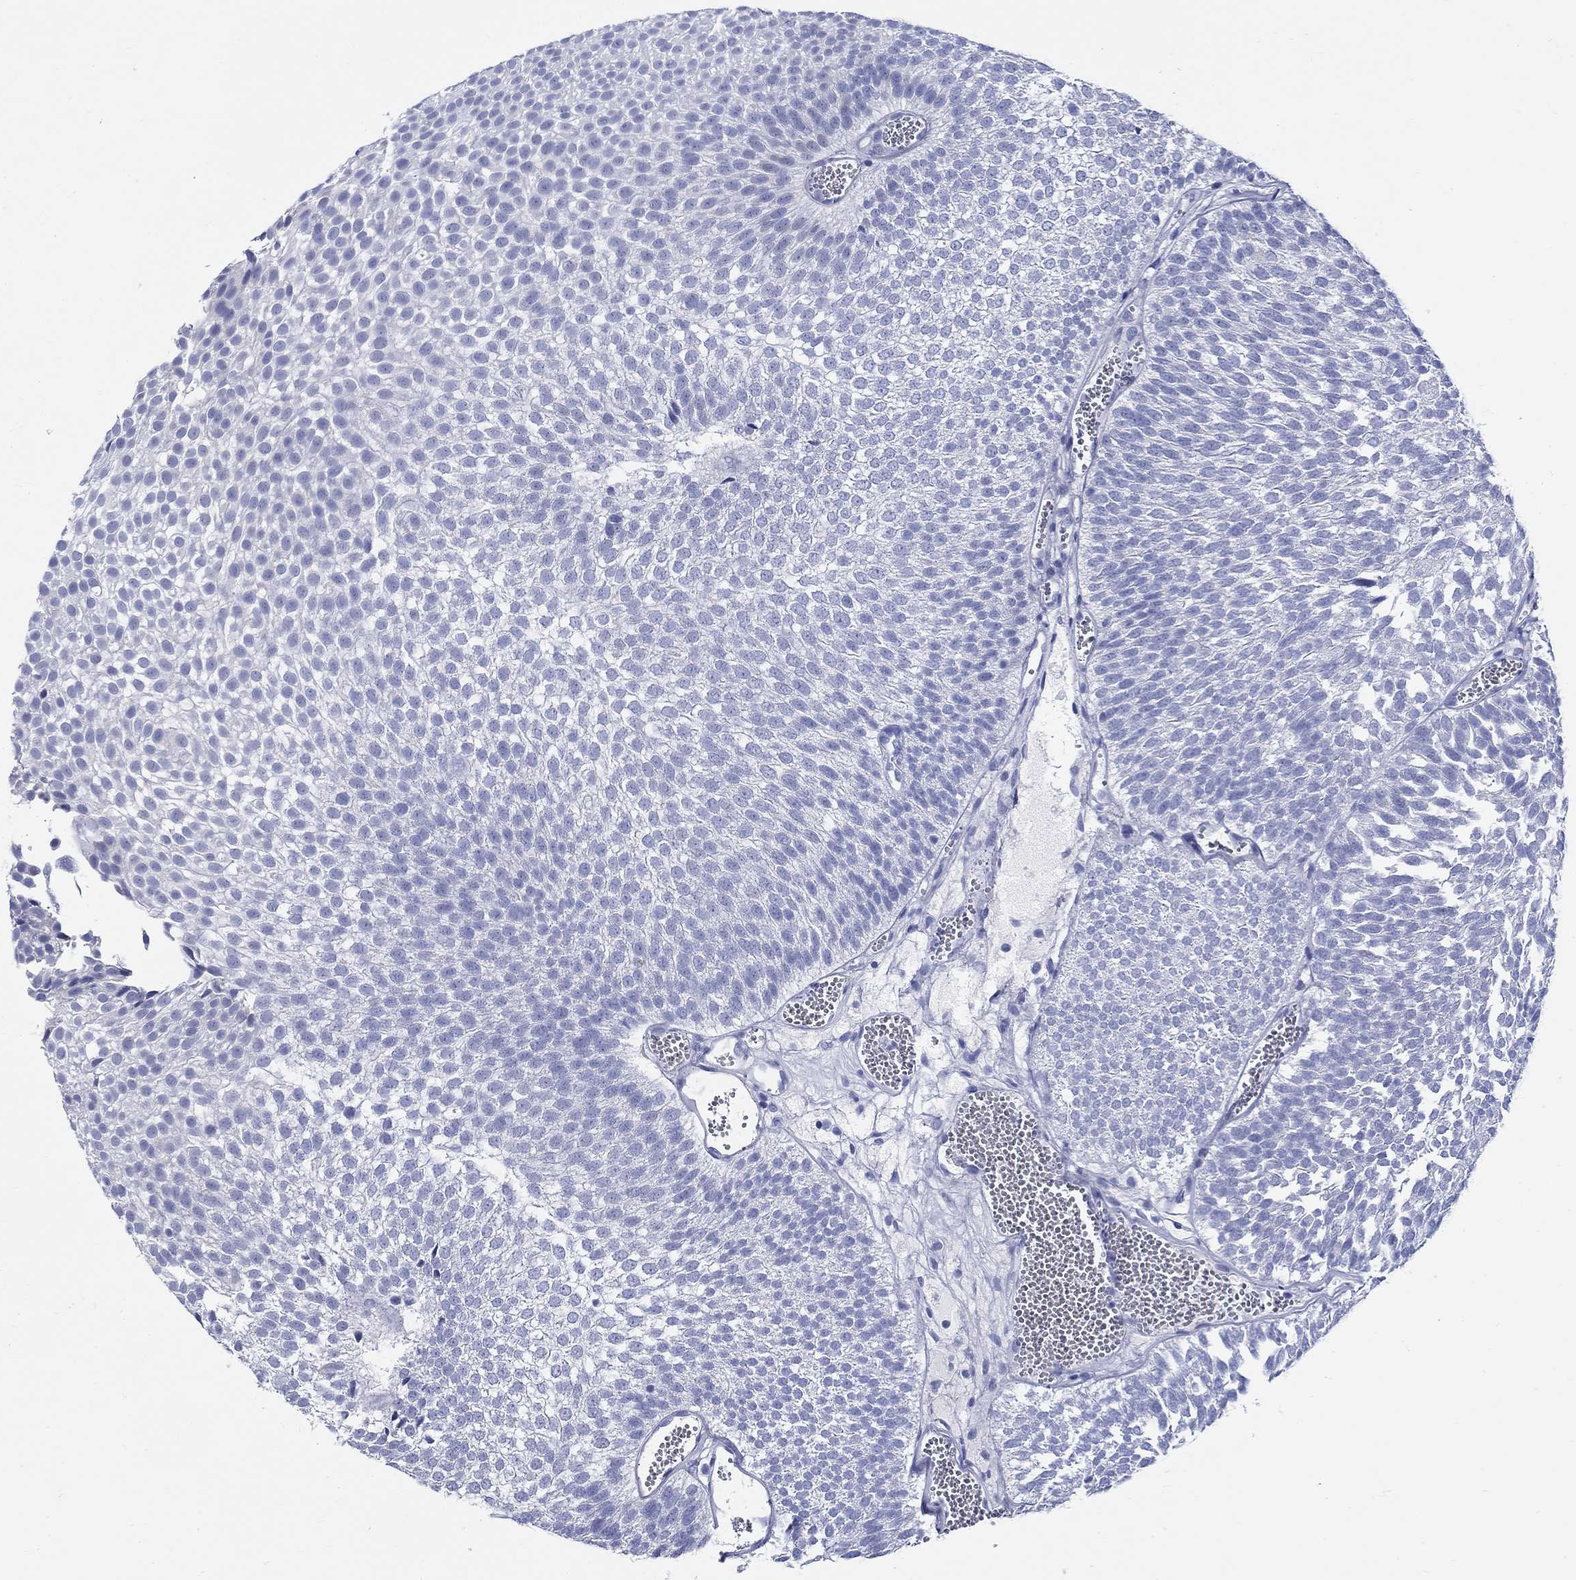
{"staining": {"intensity": "negative", "quantity": "none", "location": "none"}, "tissue": "urothelial cancer", "cell_type": "Tumor cells", "image_type": "cancer", "snomed": [{"axis": "morphology", "description": "Urothelial carcinoma, Low grade"}, {"axis": "topography", "description": "Urinary bladder"}], "caption": "Immunohistochemical staining of urothelial cancer displays no significant staining in tumor cells.", "gene": "CRYGS", "patient": {"sex": "male", "age": 52}}